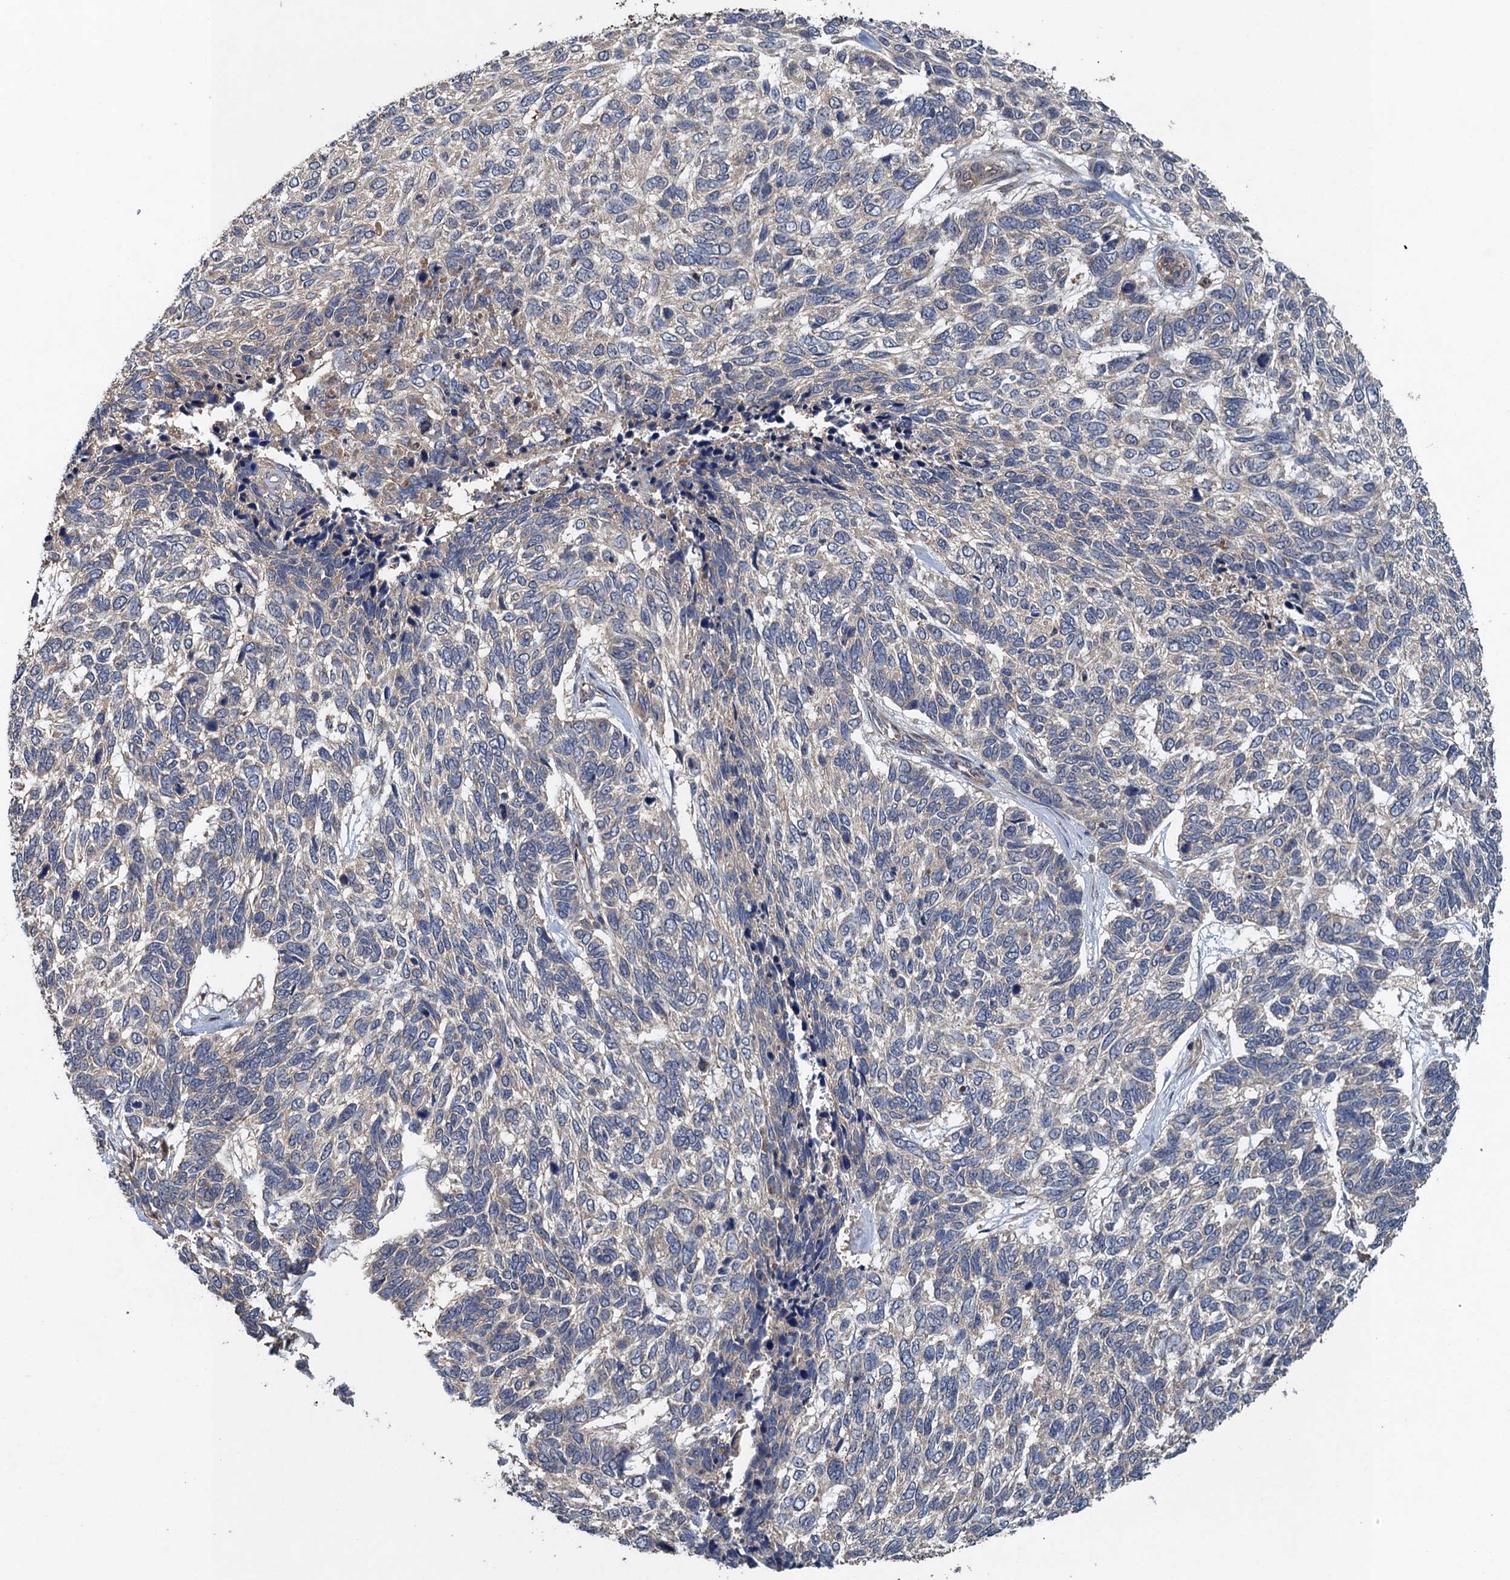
{"staining": {"intensity": "negative", "quantity": "none", "location": "none"}, "tissue": "skin cancer", "cell_type": "Tumor cells", "image_type": "cancer", "snomed": [{"axis": "morphology", "description": "Basal cell carcinoma"}, {"axis": "topography", "description": "Skin"}], "caption": "Protein analysis of skin basal cell carcinoma exhibits no significant staining in tumor cells. The staining was performed using DAB (3,3'-diaminobenzidine) to visualize the protein expression in brown, while the nuclei were stained in blue with hematoxylin (Magnification: 20x).", "gene": "CNTN5", "patient": {"sex": "female", "age": 65}}